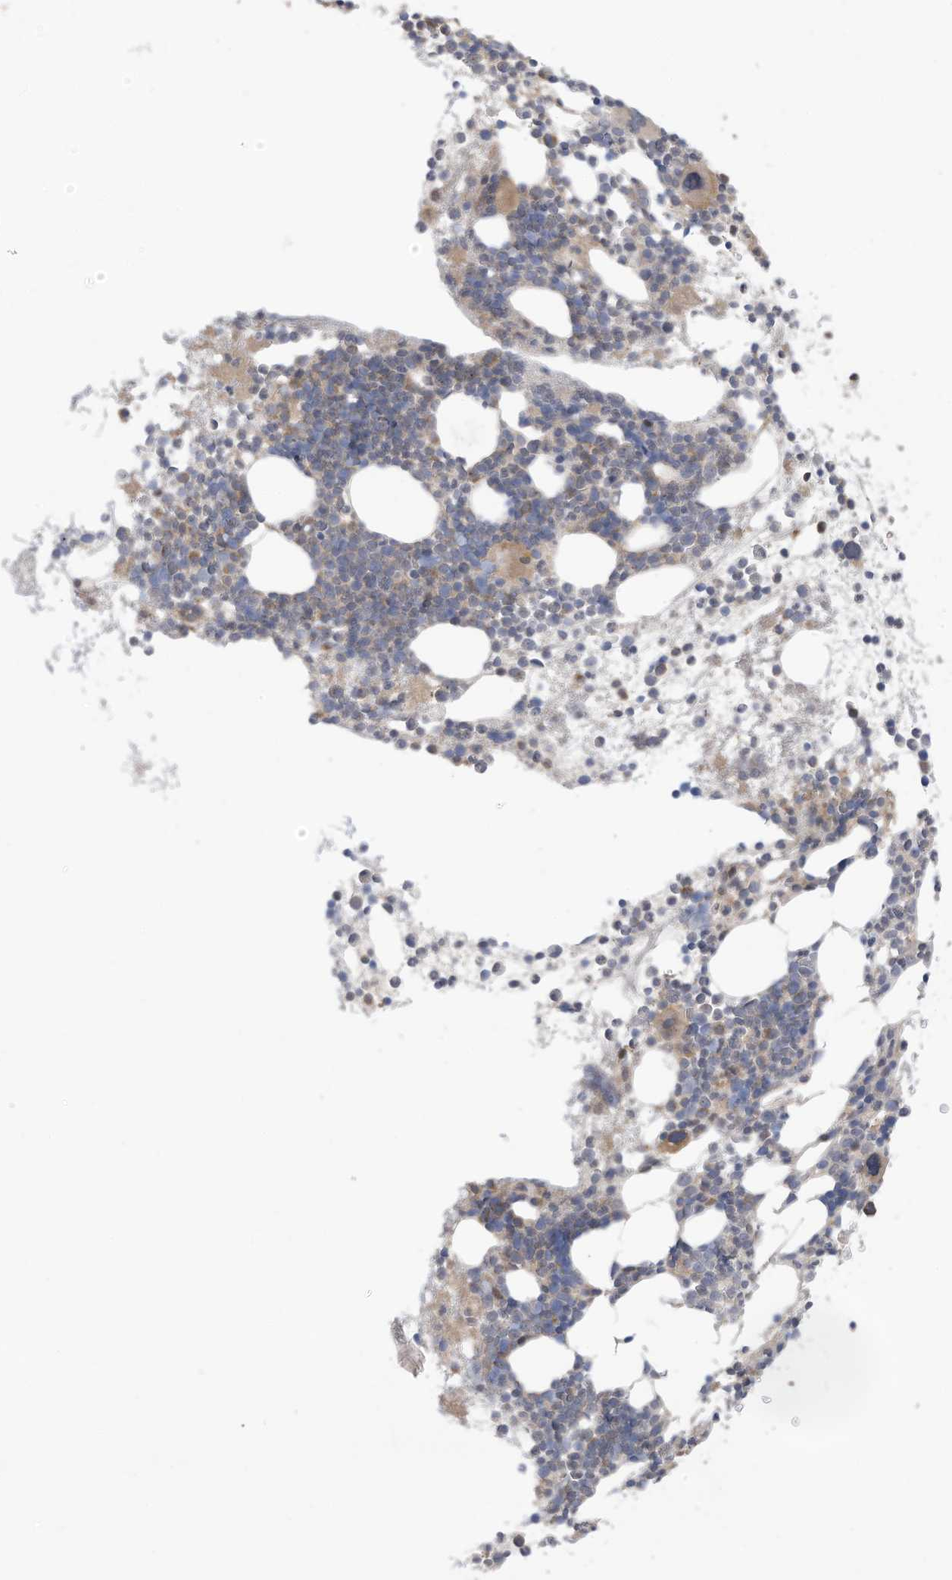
{"staining": {"intensity": "weak", "quantity": "<25%", "location": "cytoplasmic/membranous"}, "tissue": "bone marrow", "cell_type": "Hematopoietic cells", "image_type": "normal", "snomed": [{"axis": "morphology", "description": "Normal tissue, NOS"}, {"axis": "topography", "description": "Bone marrow"}], "caption": "Immunohistochemistry histopathology image of unremarkable bone marrow: bone marrow stained with DAB demonstrates no significant protein positivity in hematopoietic cells.", "gene": "REC8", "patient": {"sex": "female", "age": 57}}